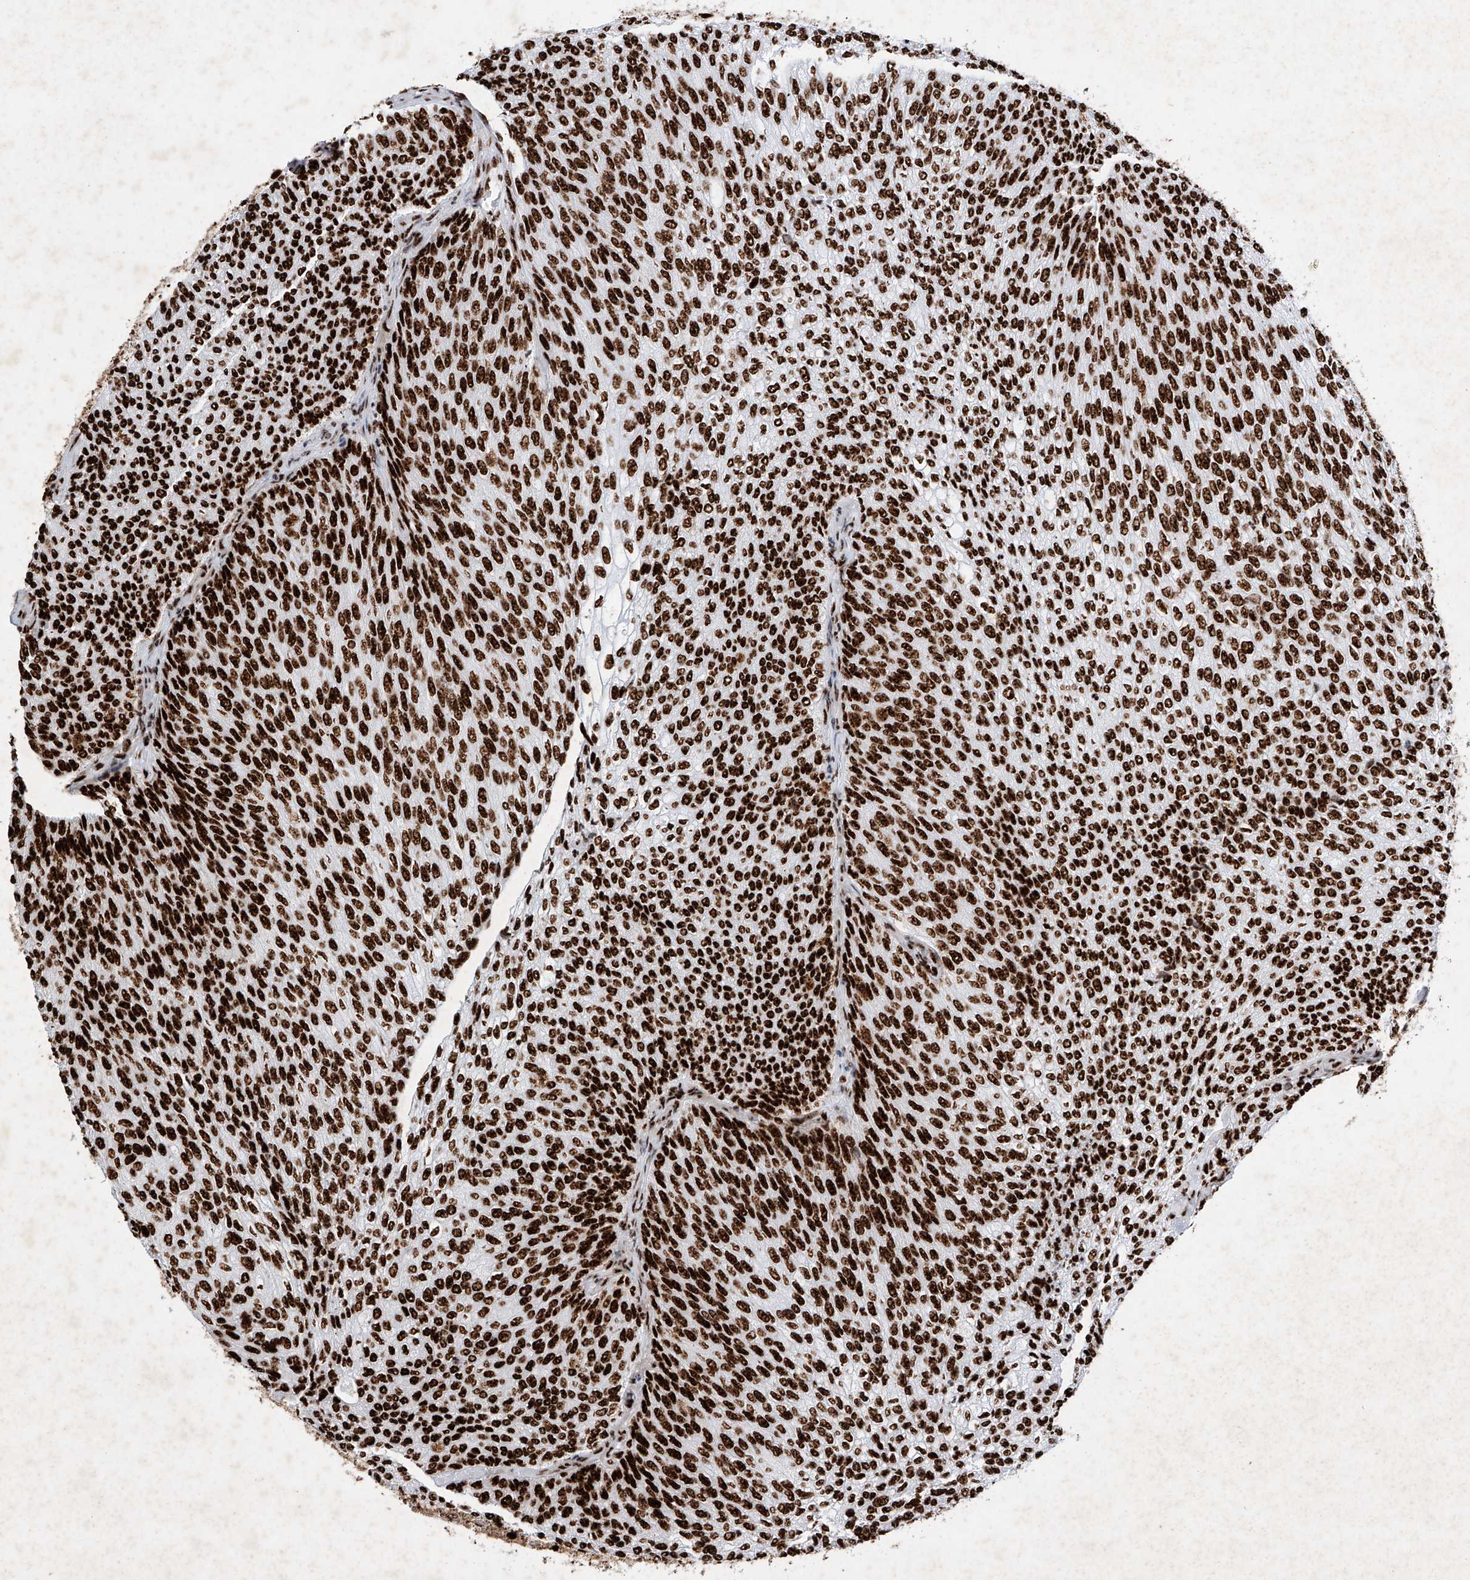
{"staining": {"intensity": "strong", "quantity": ">75%", "location": "nuclear"}, "tissue": "urothelial cancer", "cell_type": "Tumor cells", "image_type": "cancer", "snomed": [{"axis": "morphology", "description": "Urothelial carcinoma, Low grade"}, {"axis": "topography", "description": "Urinary bladder"}], "caption": "Brown immunohistochemical staining in urothelial carcinoma (low-grade) reveals strong nuclear staining in approximately >75% of tumor cells. (DAB (3,3'-diaminobenzidine) IHC, brown staining for protein, blue staining for nuclei).", "gene": "SRSF6", "patient": {"sex": "female", "age": 79}}